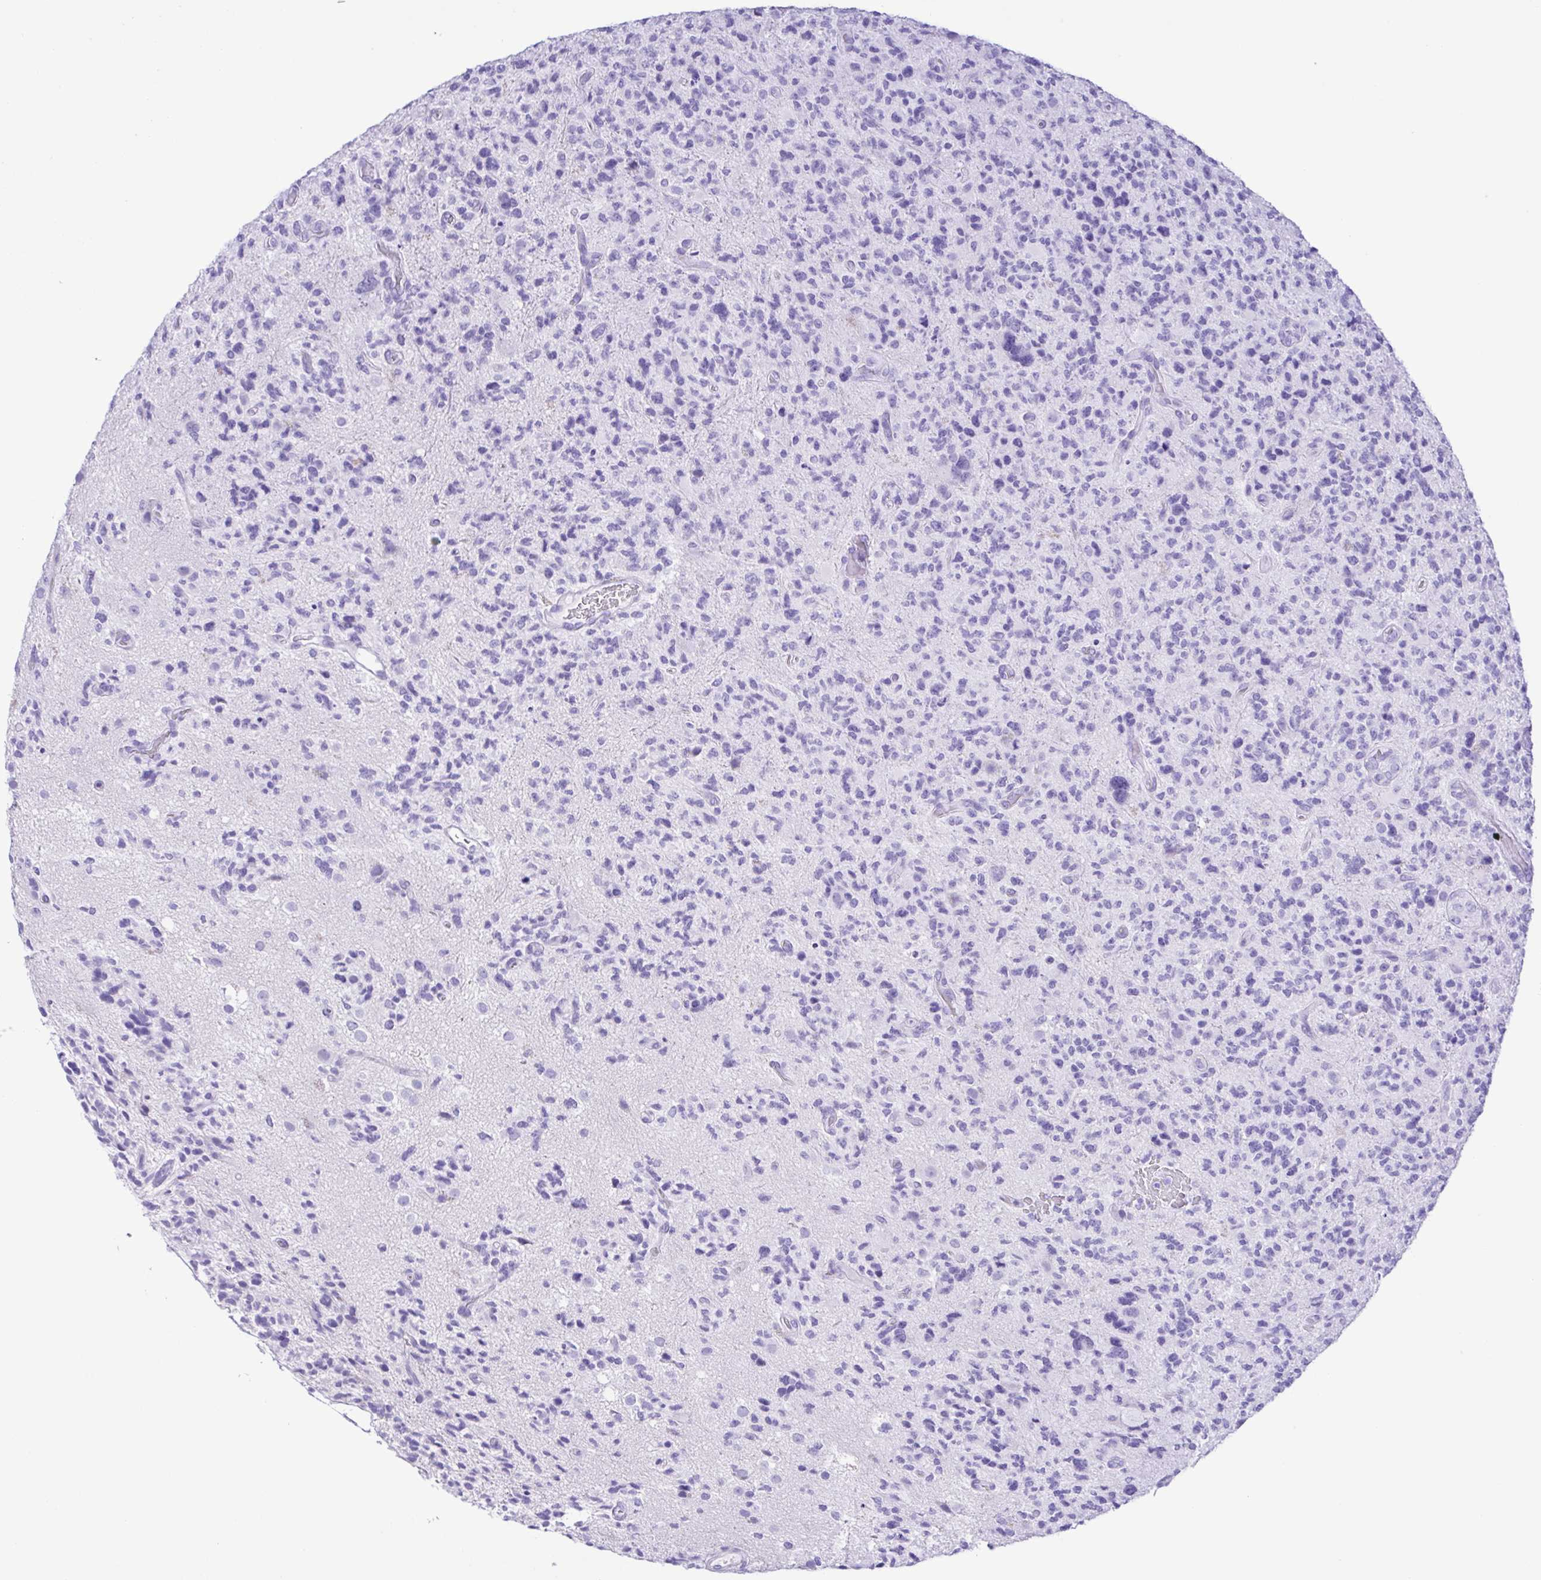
{"staining": {"intensity": "negative", "quantity": "none", "location": "none"}, "tissue": "glioma", "cell_type": "Tumor cells", "image_type": "cancer", "snomed": [{"axis": "morphology", "description": "Glioma, malignant, High grade"}, {"axis": "topography", "description": "Brain"}], "caption": "An image of high-grade glioma (malignant) stained for a protein shows no brown staining in tumor cells.", "gene": "CASP14", "patient": {"sex": "female", "age": 71}}